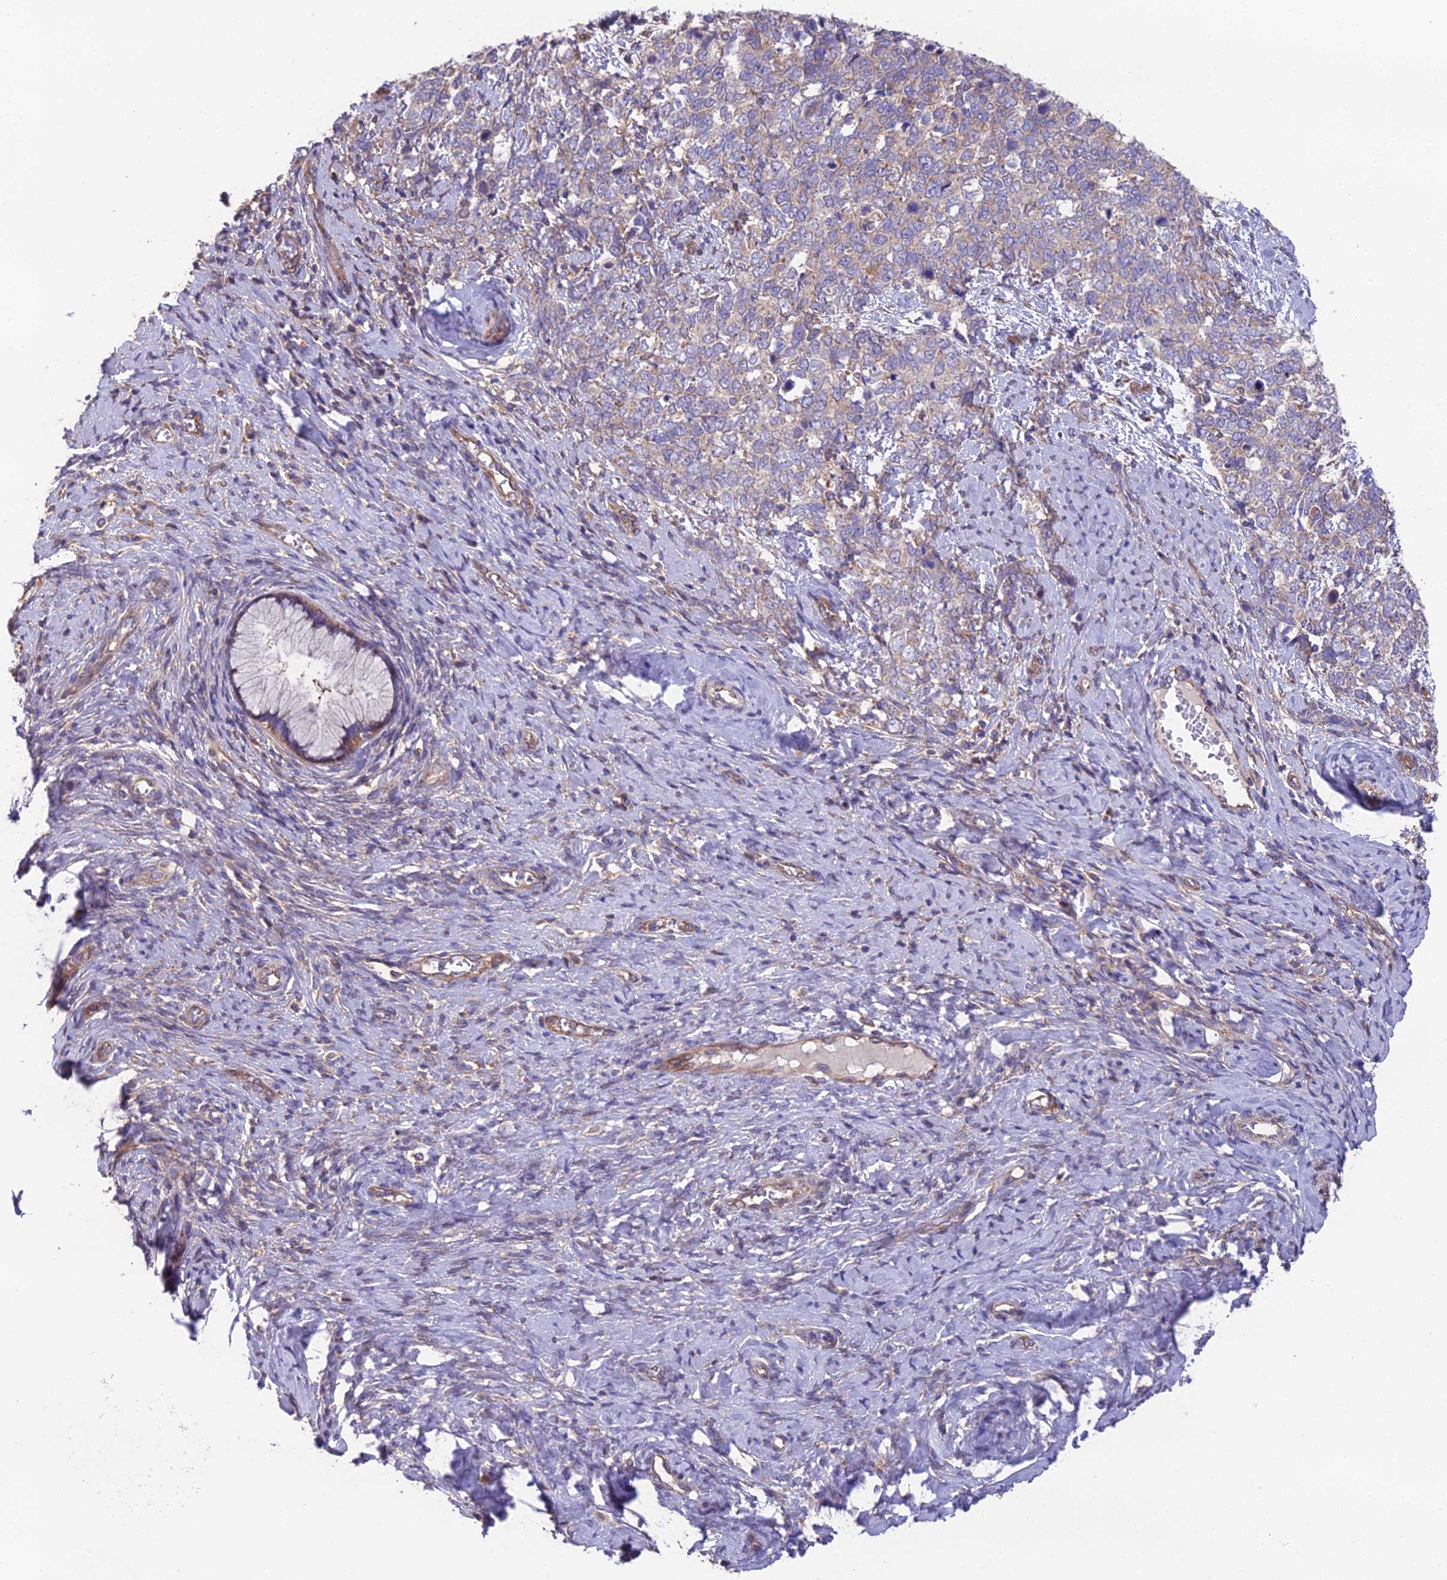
{"staining": {"intensity": "weak", "quantity": ">75%", "location": "cytoplasmic/membranous"}, "tissue": "cervical cancer", "cell_type": "Tumor cells", "image_type": "cancer", "snomed": [{"axis": "morphology", "description": "Squamous cell carcinoma, NOS"}, {"axis": "topography", "description": "Cervix"}], "caption": "The micrograph reveals immunohistochemical staining of squamous cell carcinoma (cervical). There is weak cytoplasmic/membranous staining is appreciated in approximately >75% of tumor cells.", "gene": "BLOC1S4", "patient": {"sex": "female", "age": 63}}